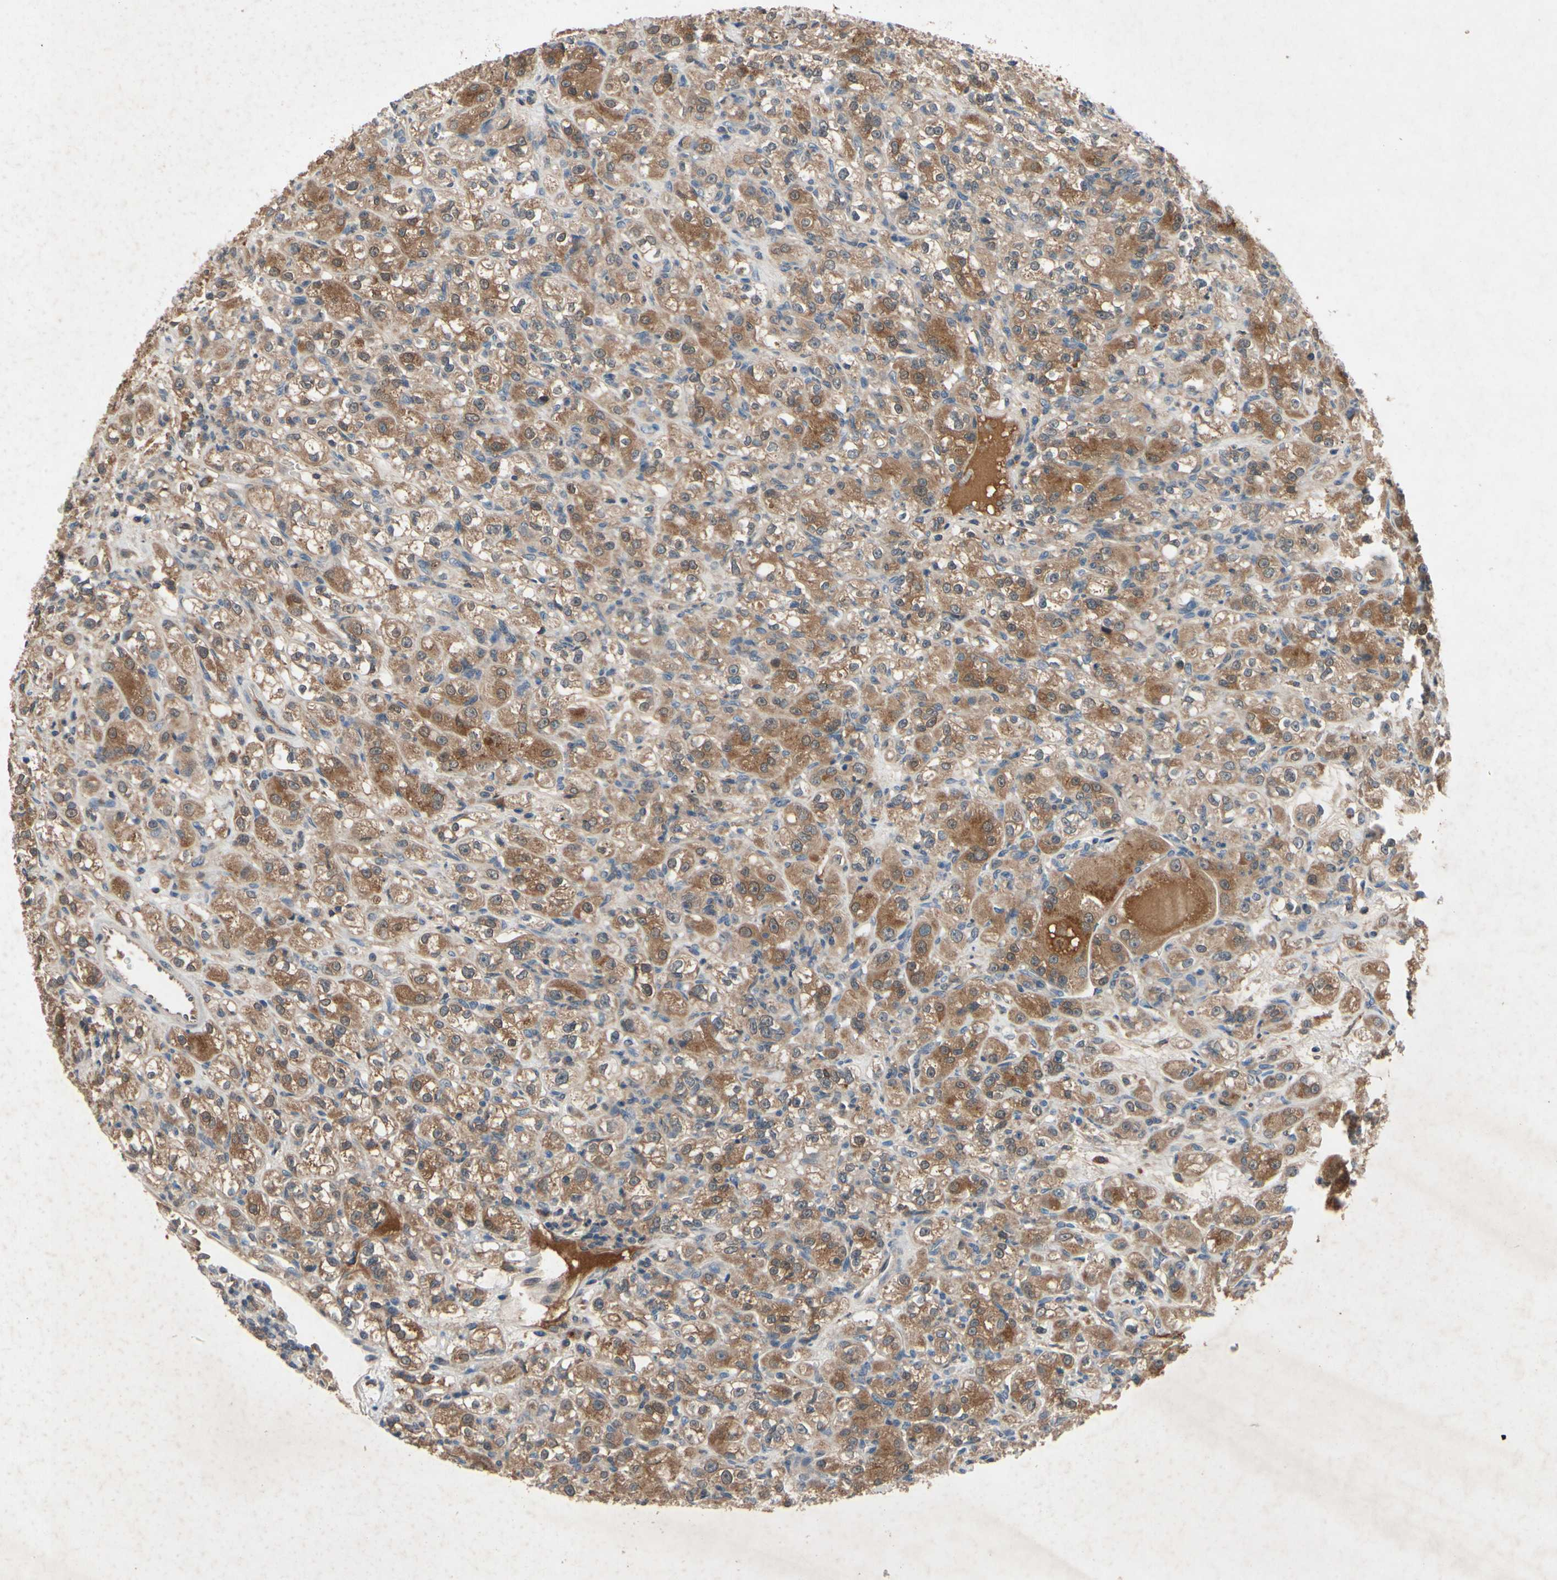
{"staining": {"intensity": "moderate", "quantity": ">75%", "location": "cytoplasmic/membranous"}, "tissue": "renal cancer", "cell_type": "Tumor cells", "image_type": "cancer", "snomed": [{"axis": "morphology", "description": "Normal tissue, NOS"}, {"axis": "morphology", "description": "Adenocarcinoma, NOS"}, {"axis": "topography", "description": "Kidney"}], "caption": "Immunohistochemical staining of human adenocarcinoma (renal) shows moderate cytoplasmic/membranous protein expression in about >75% of tumor cells.", "gene": "IL1RL1", "patient": {"sex": "male", "age": 61}}